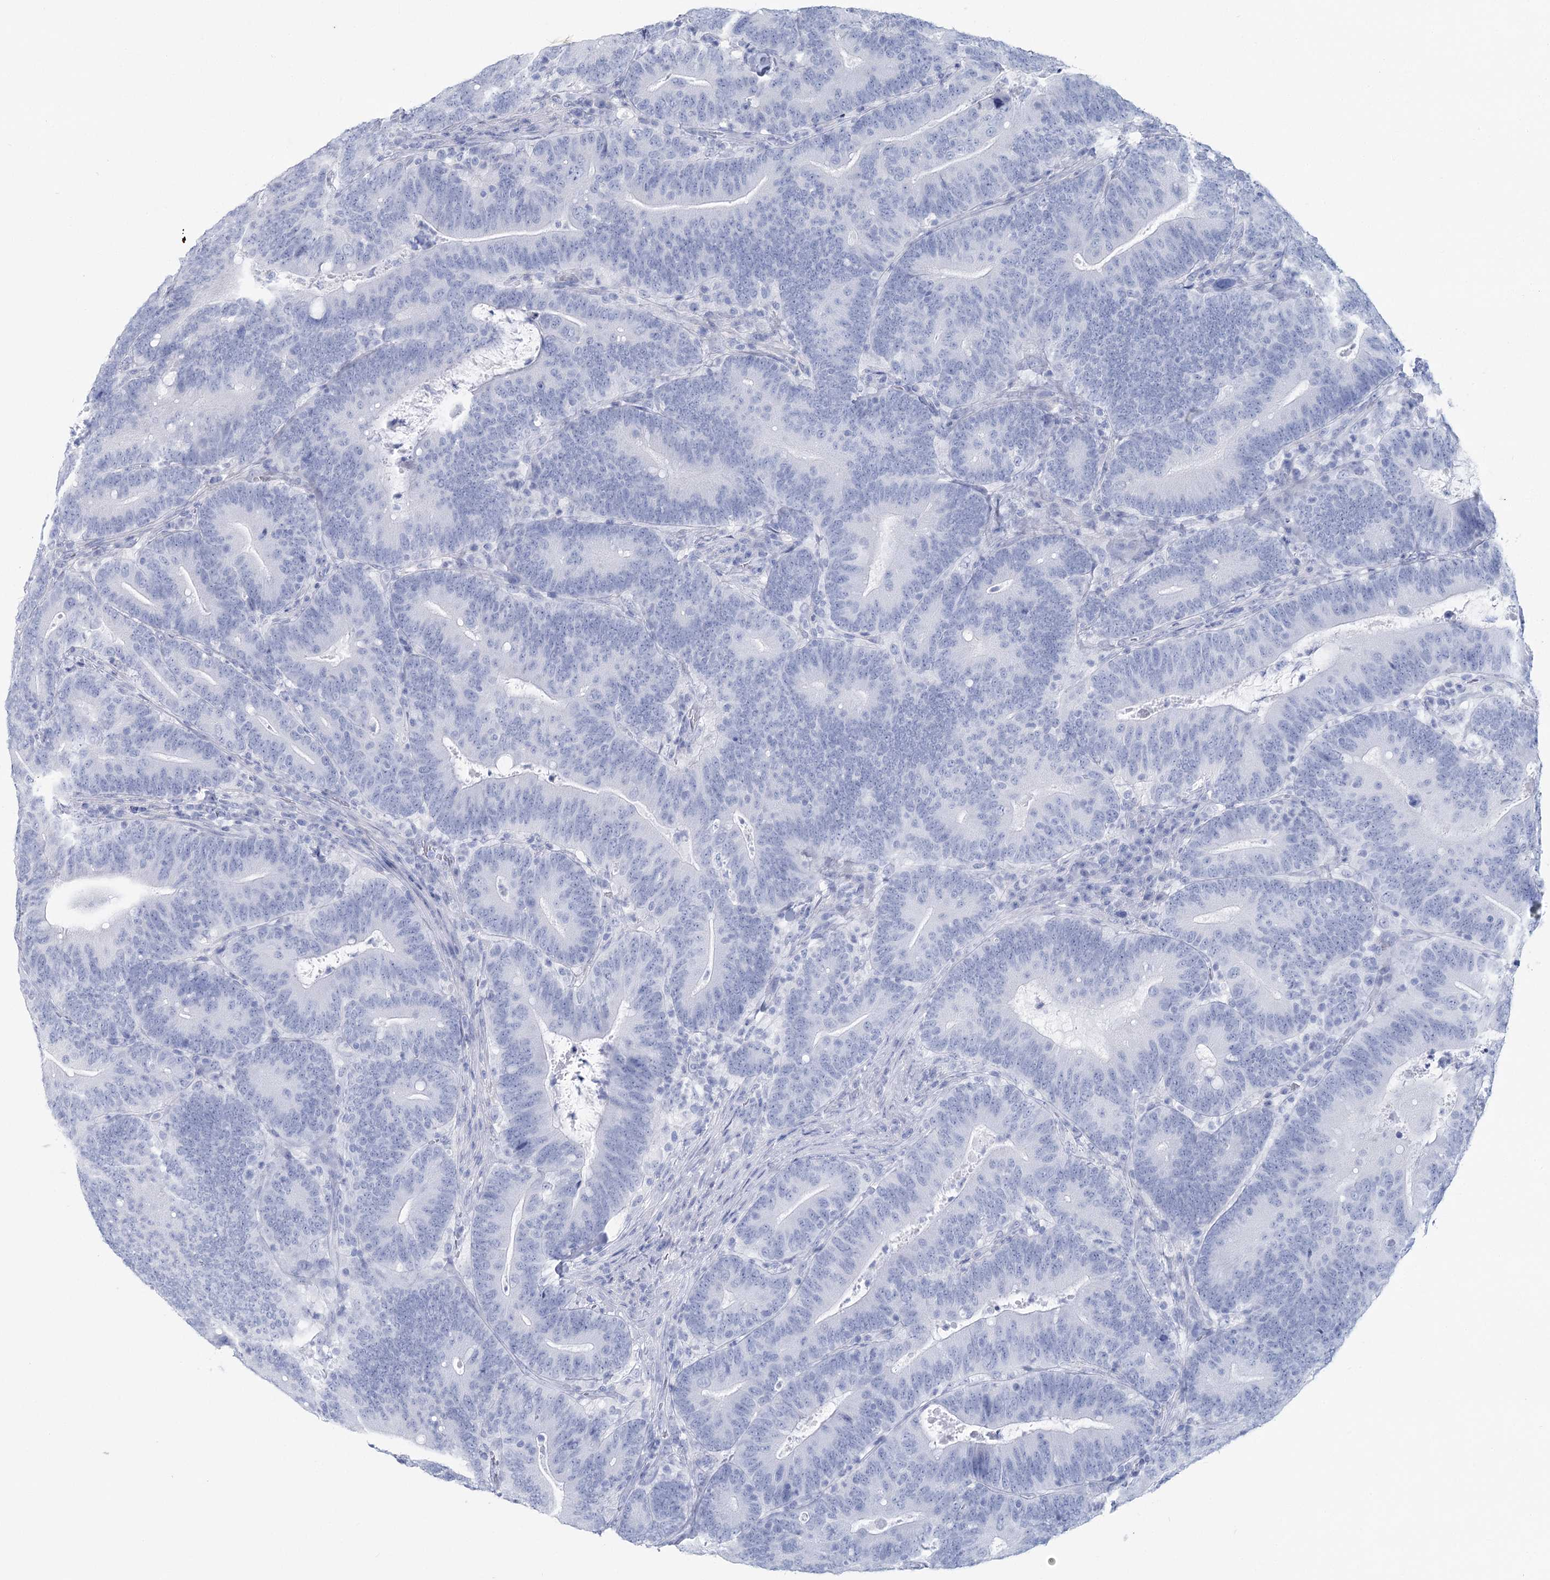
{"staining": {"intensity": "negative", "quantity": "none", "location": "none"}, "tissue": "colorectal cancer", "cell_type": "Tumor cells", "image_type": "cancer", "snomed": [{"axis": "morphology", "description": "Adenocarcinoma, NOS"}, {"axis": "topography", "description": "Colon"}], "caption": "Micrograph shows no protein expression in tumor cells of colorectal adenocarcinoma tissue. (Immunohistochemistry, brightfield microscopy, high magnification).", "gene": "CCDC88A", "patient": {"sex": "female", "age": 66}}